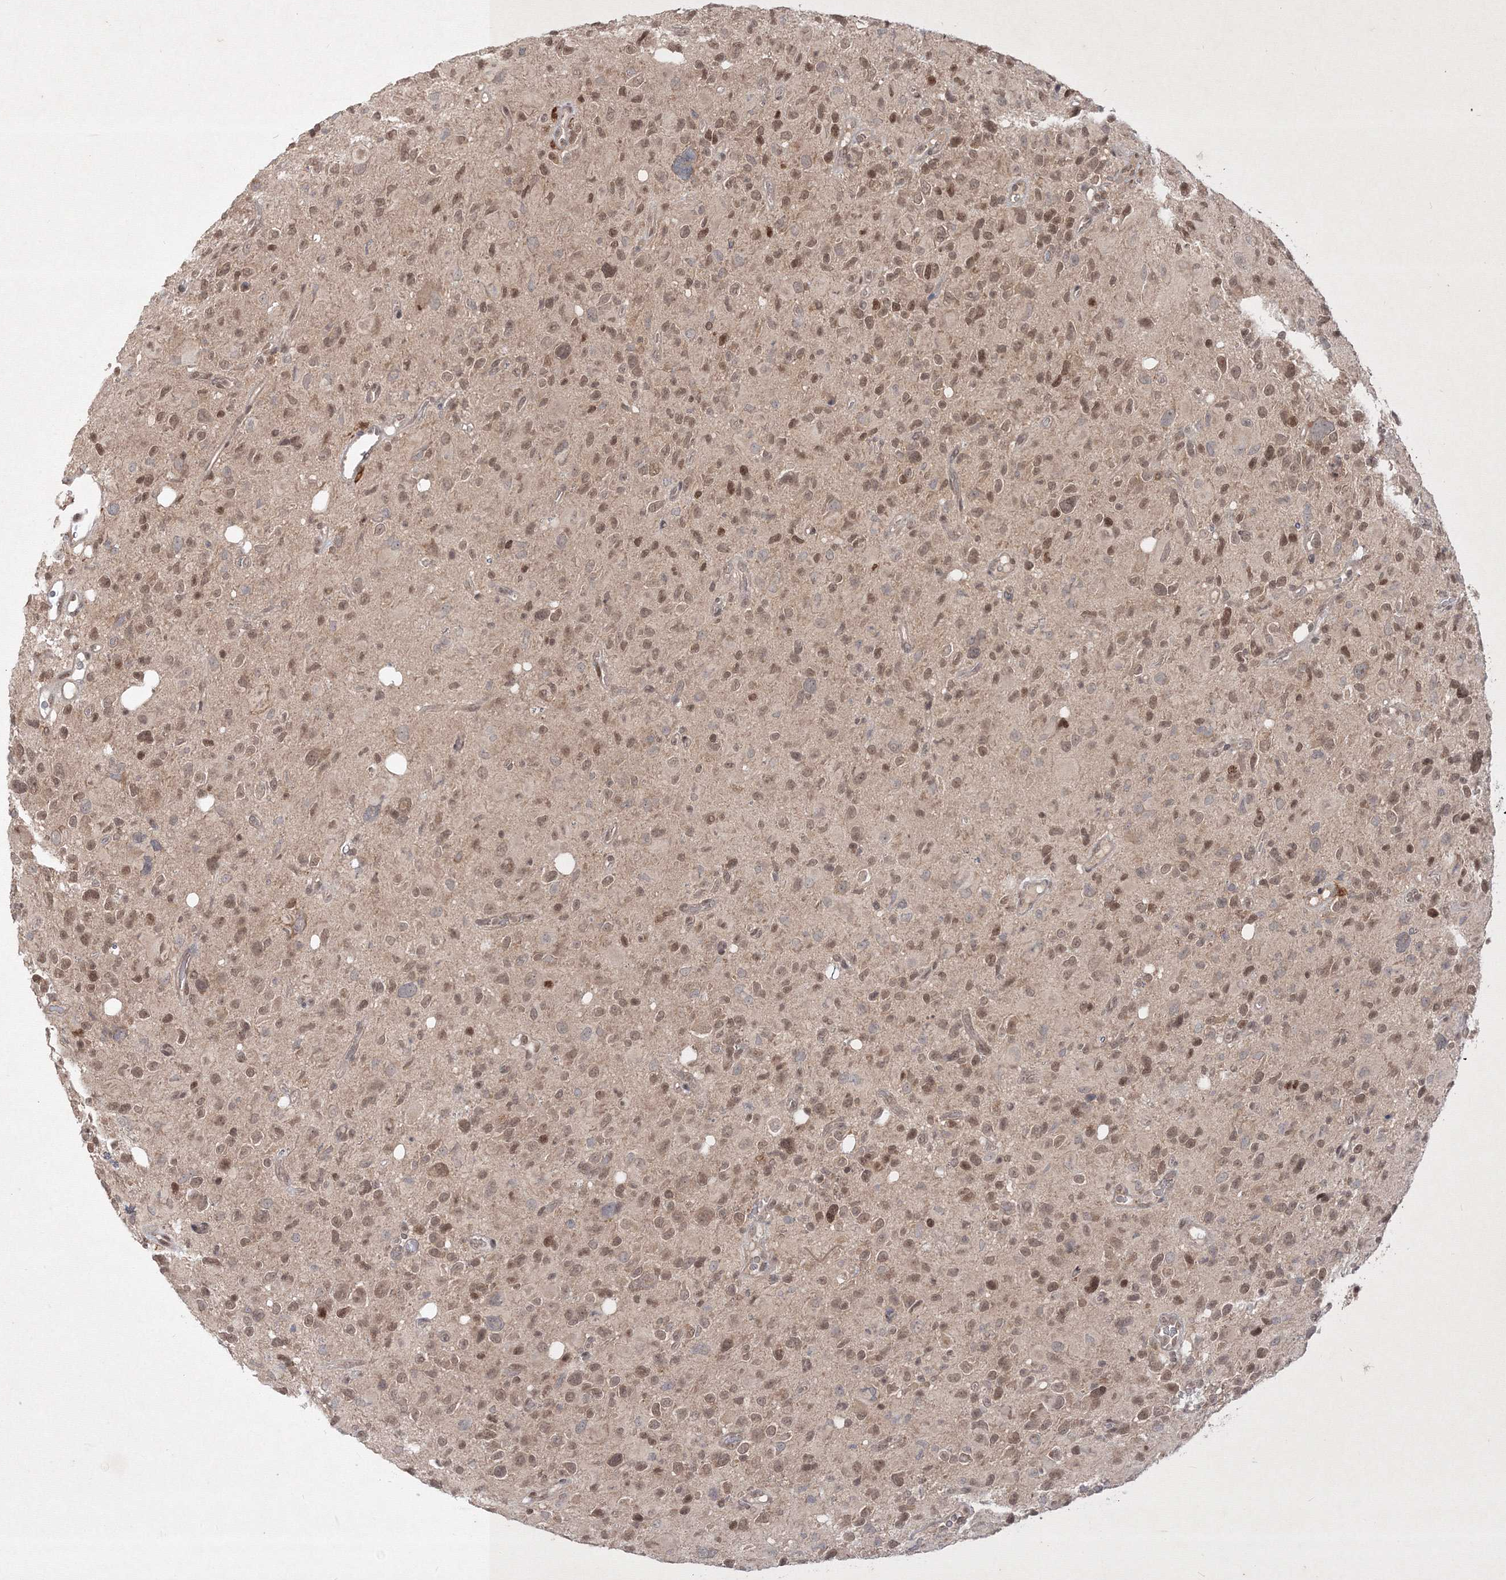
{"staining": {"intensity": "weak", "quantity": ">75%", "location": "nuclear"}, "tissue": "glioma", "cell_type": "Tumor cells", "image_type": "cancer", "snomed": [{"axis": "morphology", "description": "Glioma, malignant, High grade"}, {"axis": "topography", "description": "Brain"}], "caption": "The micrograph displays staining of high-grade glioma (malignant), revealing weak nuclear protein staining (brown color) within tumor cells. The staining is performed using DAB (3,3'-diaminobenzidine) brown chromogen to label protein expression. The nuclei are counter-stained blue using hematoxylin.", "gene": "TAB1", "patient": {"sex": "male", "age": 48}}